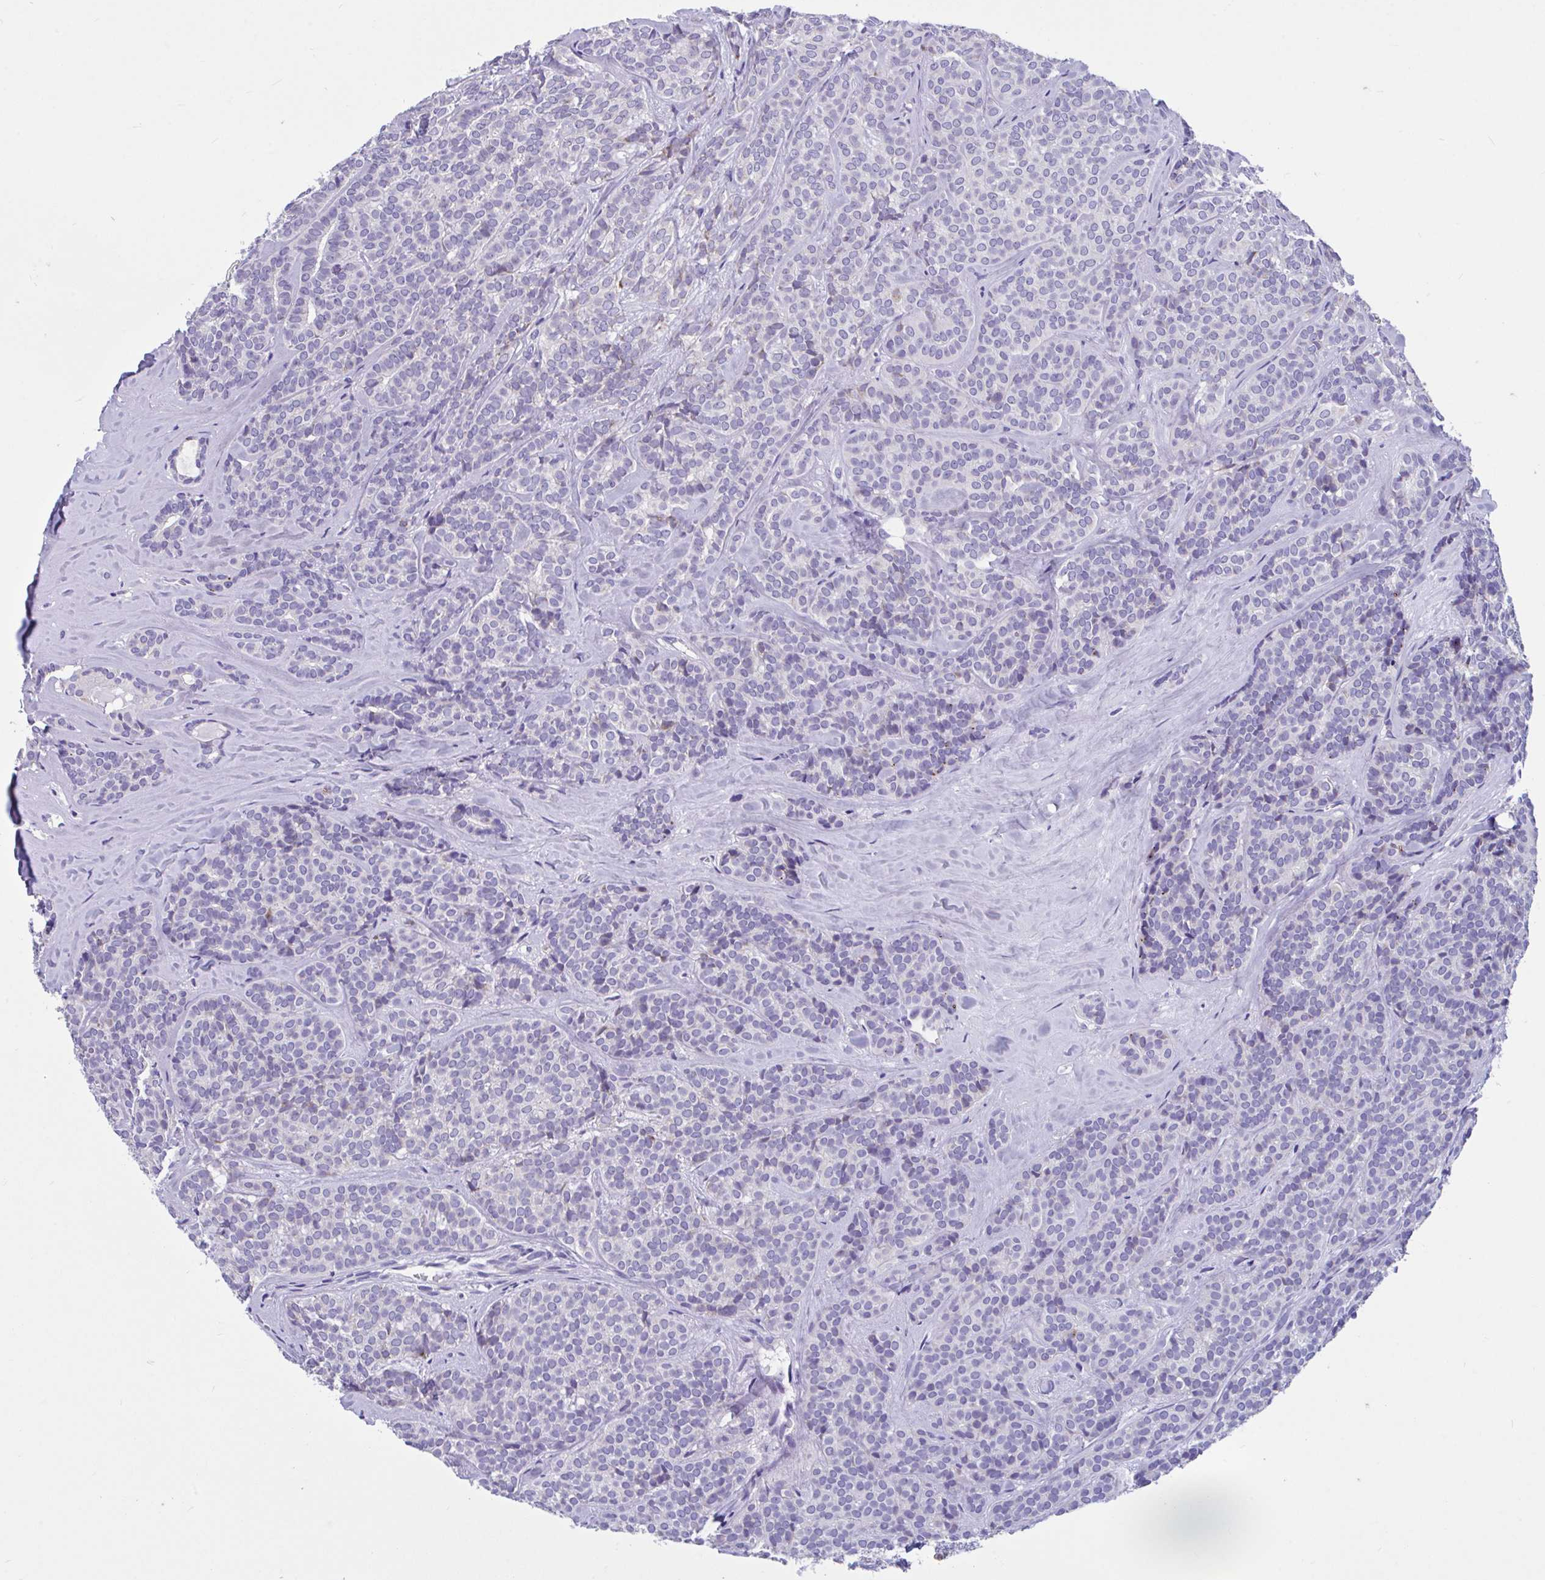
{"staining": {"intensity": "negative", "quantity": "none", "location": "none"}, "tissue": "head and neck cancer", "cell_type": "Tumor cells", "image_type": "cancer", "snomed": [{"axis": "morphology", "description": "Normal tissue, NOS"}, {"axis": "morphology", "description": "Adenocarcinoma, NOS"}, {"axis": "topography", "description": "Oral tissue"}, {"axis": "topography", "description": "Head-Neck"}], "caption": "Immunohistochemical staining of human head and neck adenocarcinoma reveals no significant staining in tumor cells.", "gene": "OR13A1", "patient": {"sex": "female", "age": 57}}